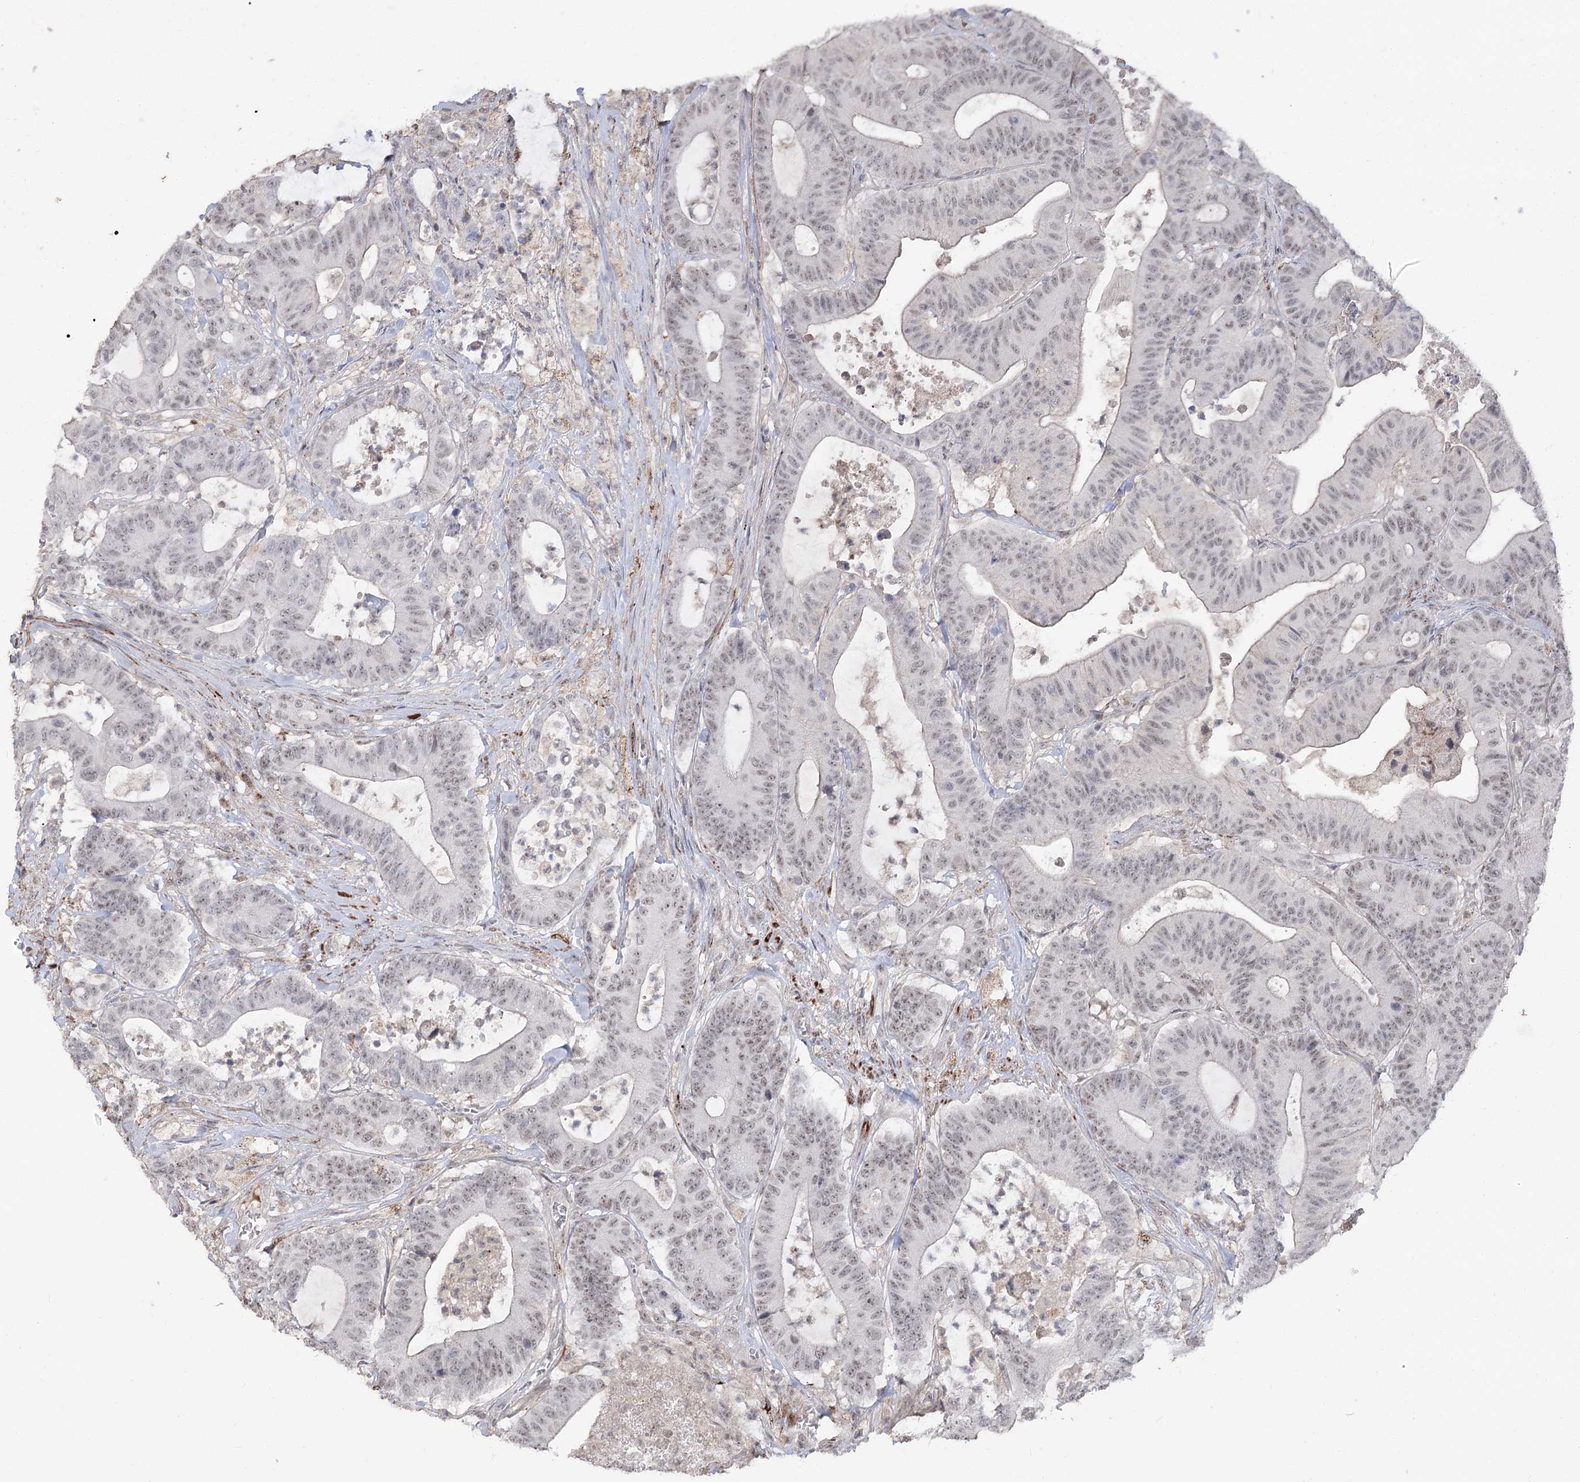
{"staining": {"intensity": "weak", "quantity": "<25%", "location": "nuclear"}, "tissue": "colorectal cancer", "cell_type": "Tumor cells", "image_type": "cancer", "snomed": [{"axis": "morphology", "description": "Adenocarcinoma, NOS"}, {"axis": "topography", "description": "Colon"}], "caption": "Tumor cells are negative for brown protein staining in colorectal cancer.", "gene": "ZSCAN23", "patient": {"sex": "female", "age": 84}}